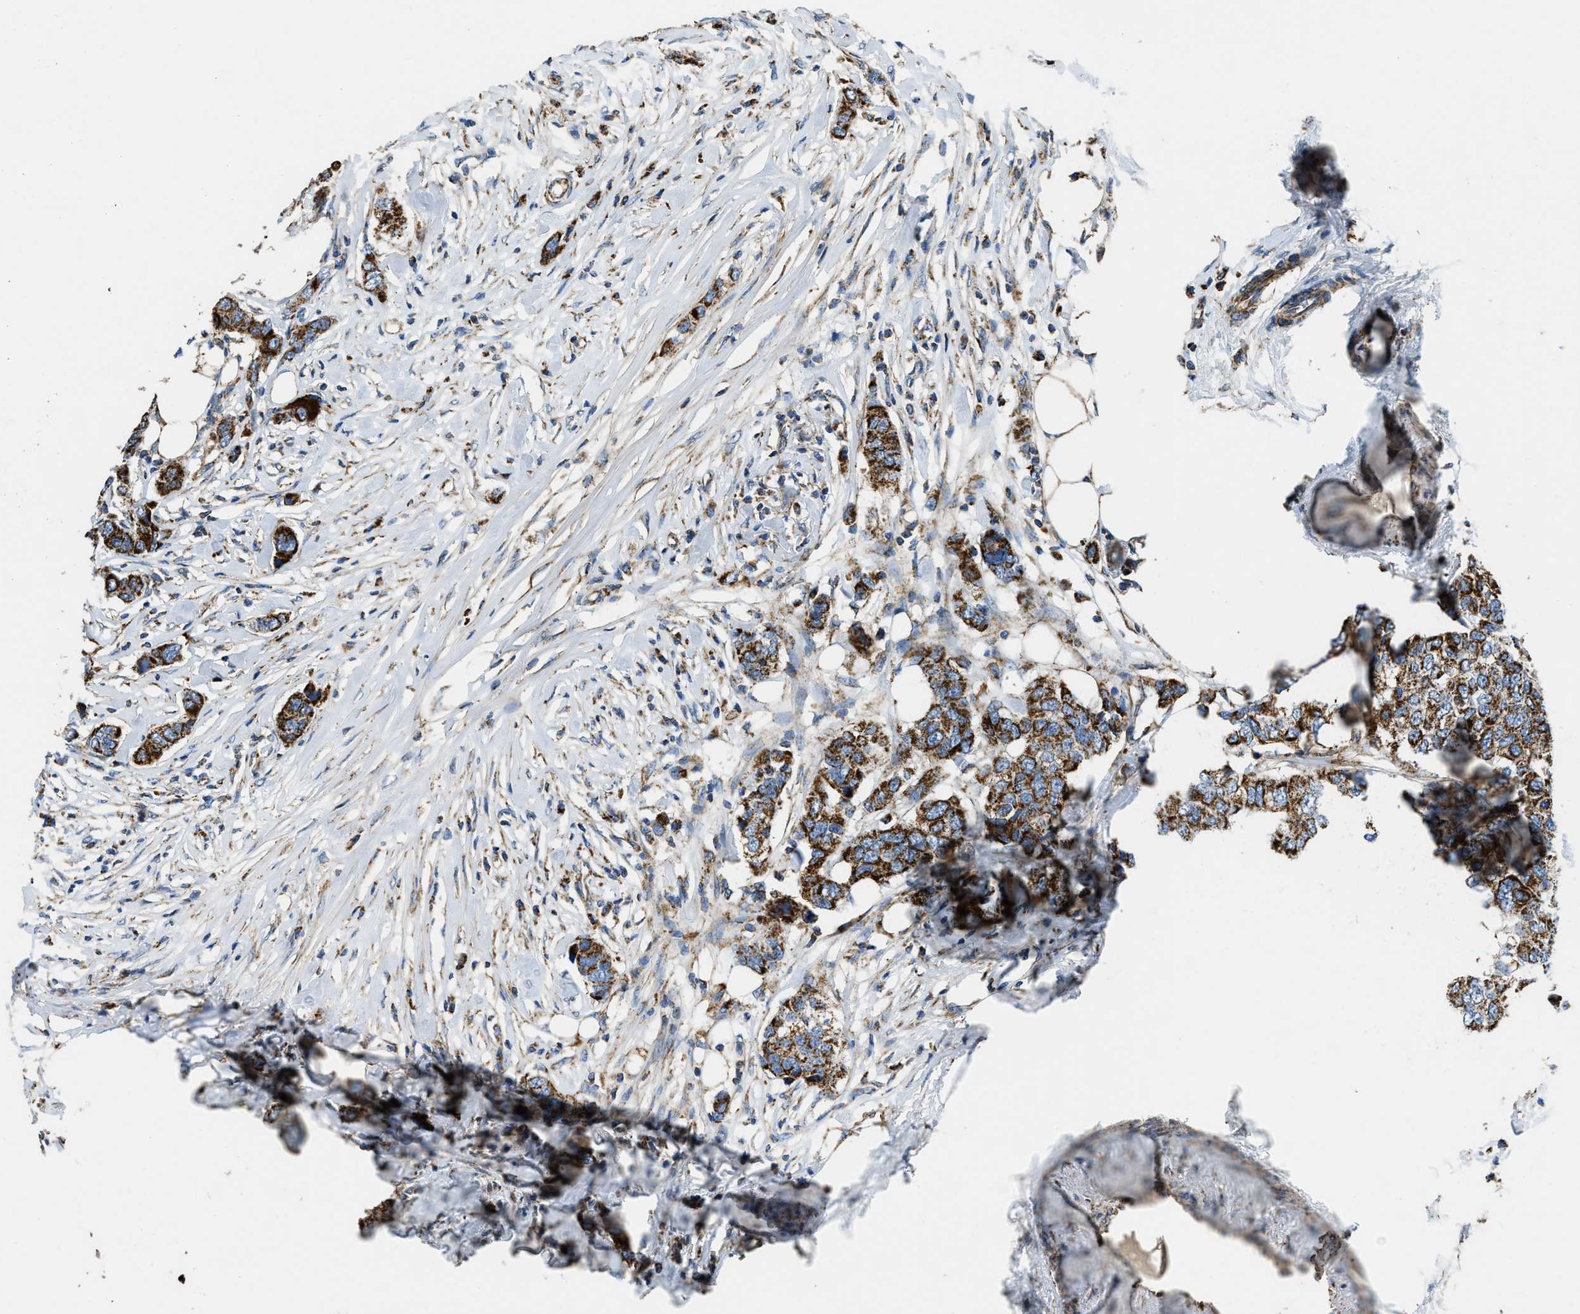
{"staining": {"intensity": "strong", "quantity": ">75%", "location": "cytoplasmic/membranous"}, "tissue": "breast cancer", "cell_type": "Tumor cells", "image_type": "cancer", "snomed": [{"axis": "morphology", "description": "Duct carcinoma"}, {"axis": "topography", "description": "Breast"}], "caption": "A high amount of strong cytoplasmic/membranous positivity is identified in about >75% of tumor cells in breast cancer (intraductal carcinoma) tissue.", "gene": "STK33", "patient": {"sex": "female", "age": 50}}